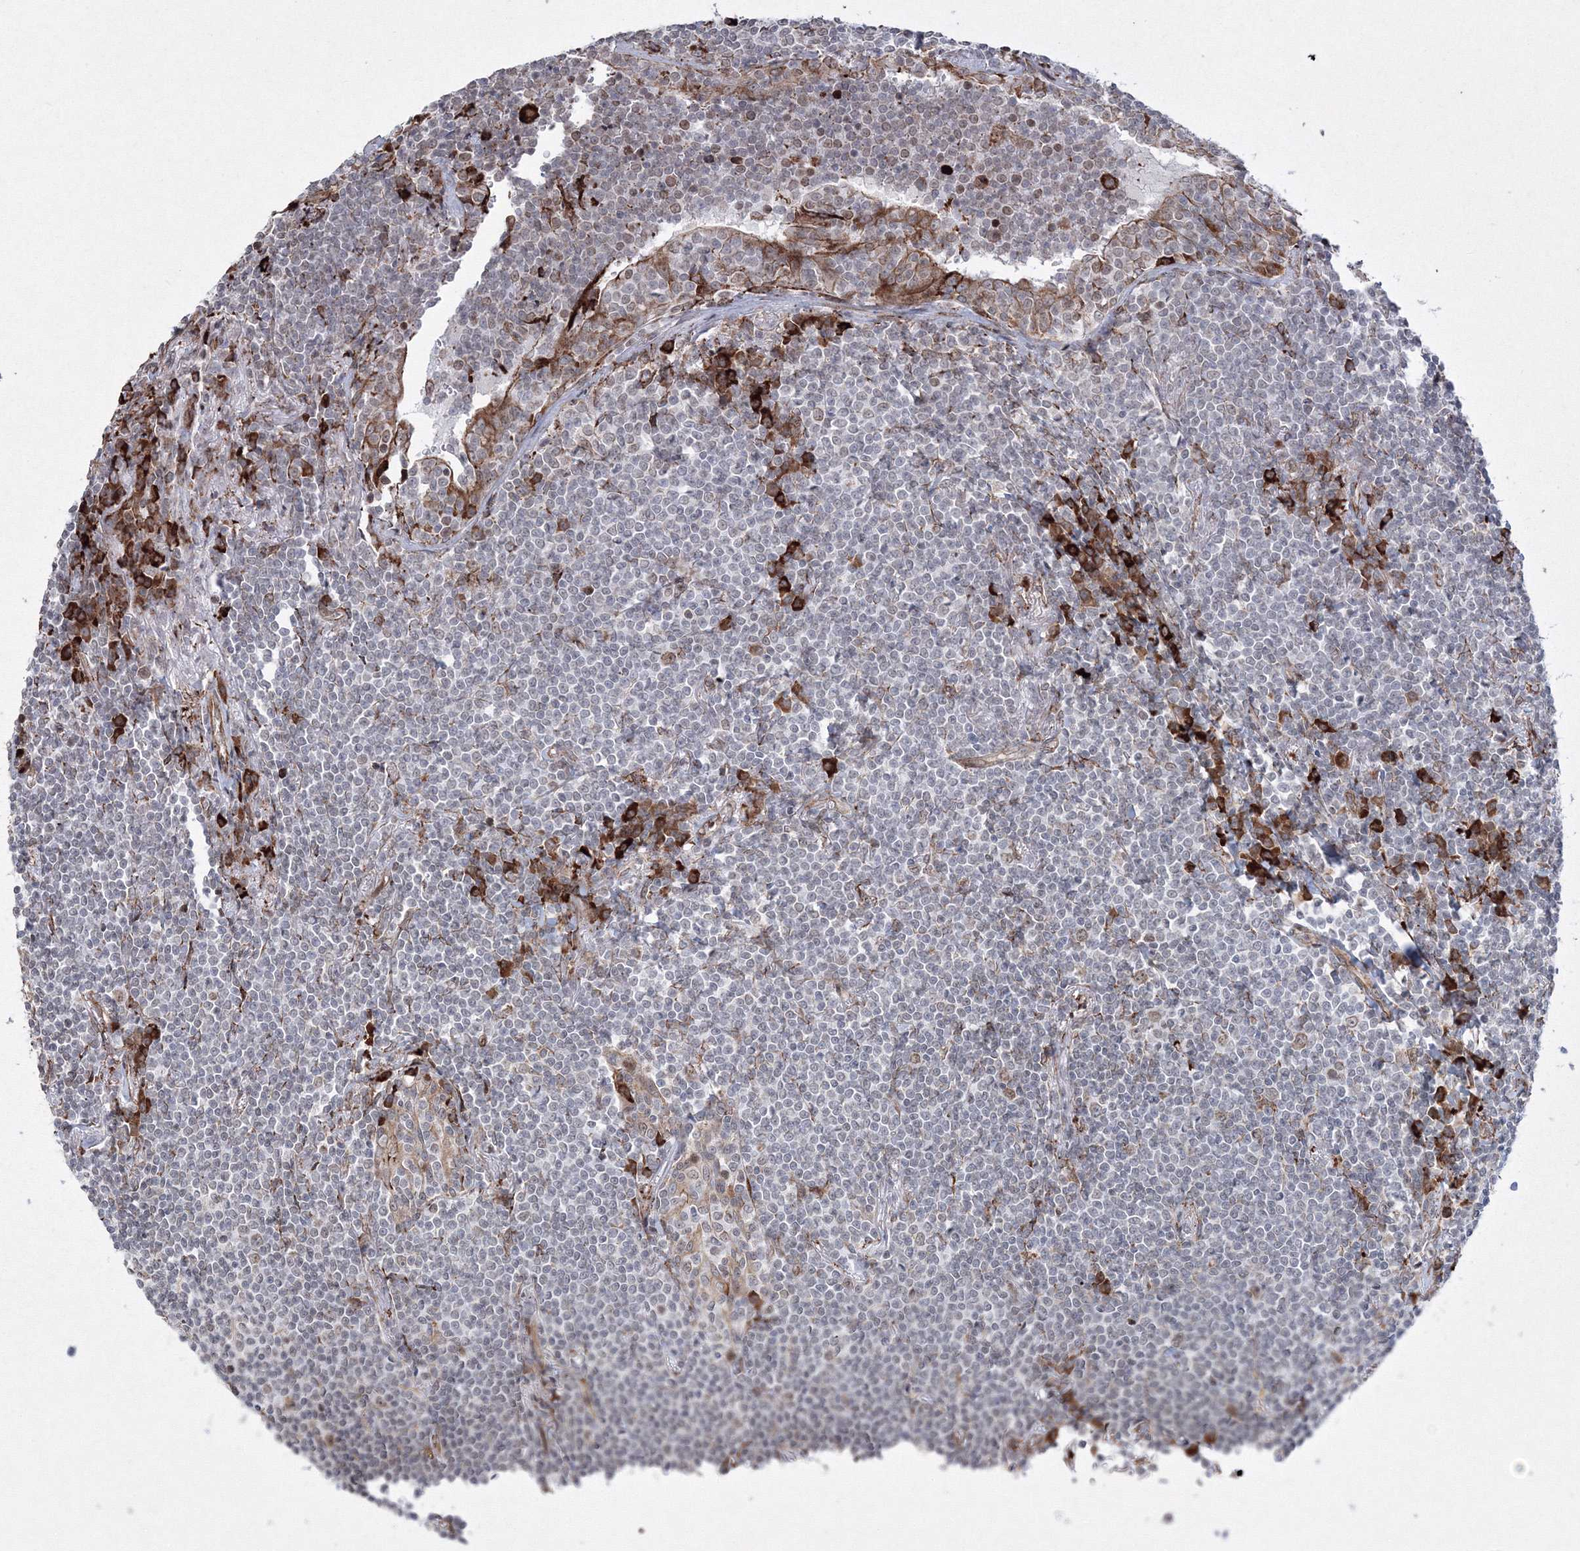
{"staining": {"intensity": "negative", "quantity": "none", "location": "none"}, "tissue": "lymphoma", "cell_type": "Tumor cells", "image_type": "cancer", "snomed": [{"axis": "morphology", "description": "Malignant lymphoma, non-Hodgkin's type, Low grade"}, {"axis": "topography", "description": "Lung"}], "caption": "Human lymphoma stained for a protein using IHC displays no positivity in tumor cells.", "gene": "EFCAB12", "patient": {"sex": "female", "age": 71}}